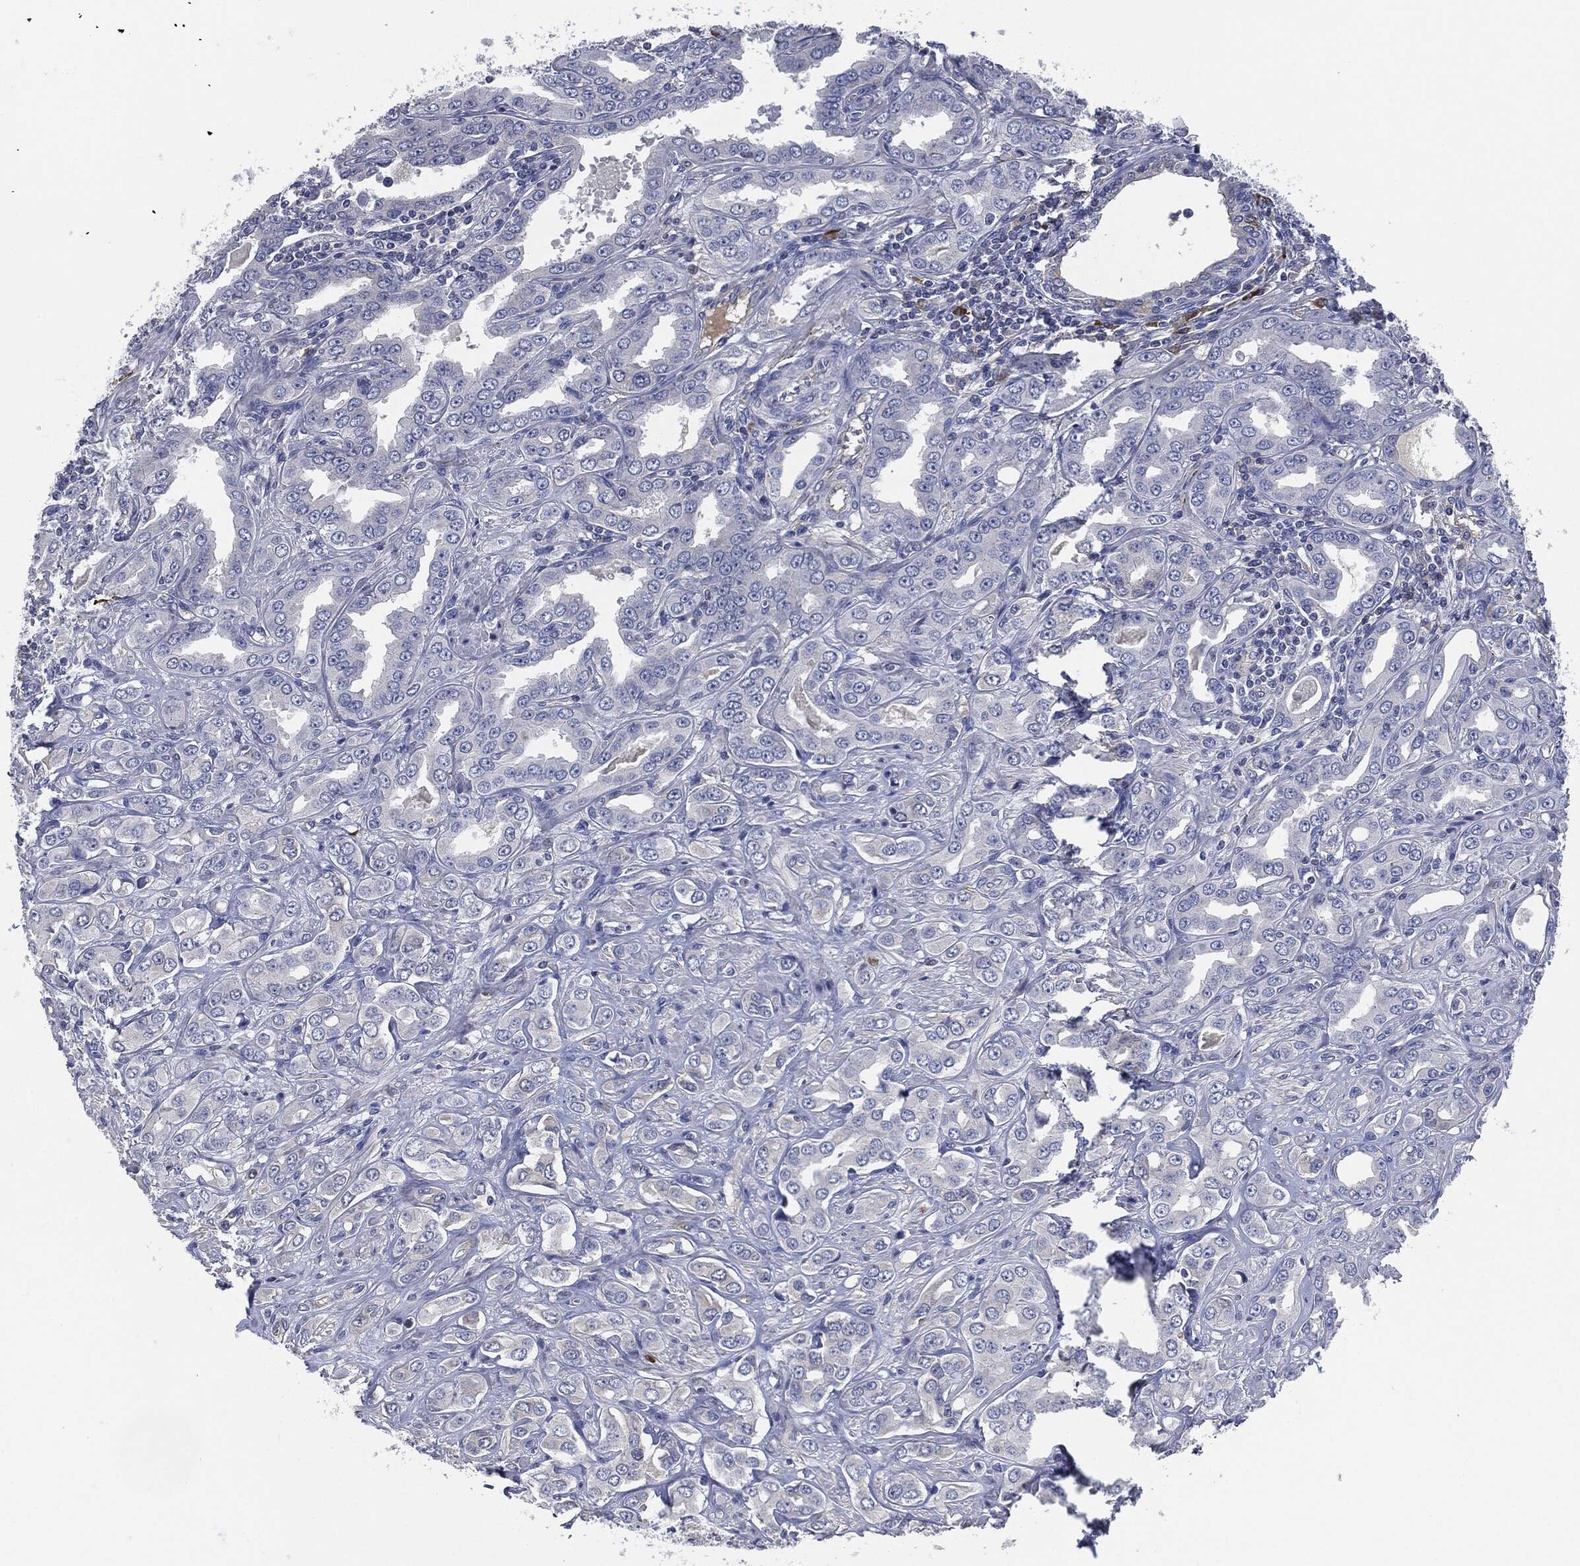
{"staining": {"intensity": "negative", "quantity": "none", "location": "none"}, "tissue": "prostate cancer", "cell_type": "Tumor cells", "image_type": "cancer", "snomed": [{"axis": "morphology", "description": "Adenocarcinoma, NOS"}, {"axis": "topography", "description": "Prostate and seminal vesicle, NOS"}, {"axis": "topography", "description": "Prostate"}], "caption": "High power microscopy image of an IHC histopathology image of prostate adenocarcinoma, revealing no significant staining in tumor cells.", "gene": "CD27", "patient": {"sex": "male", "age": 69}}